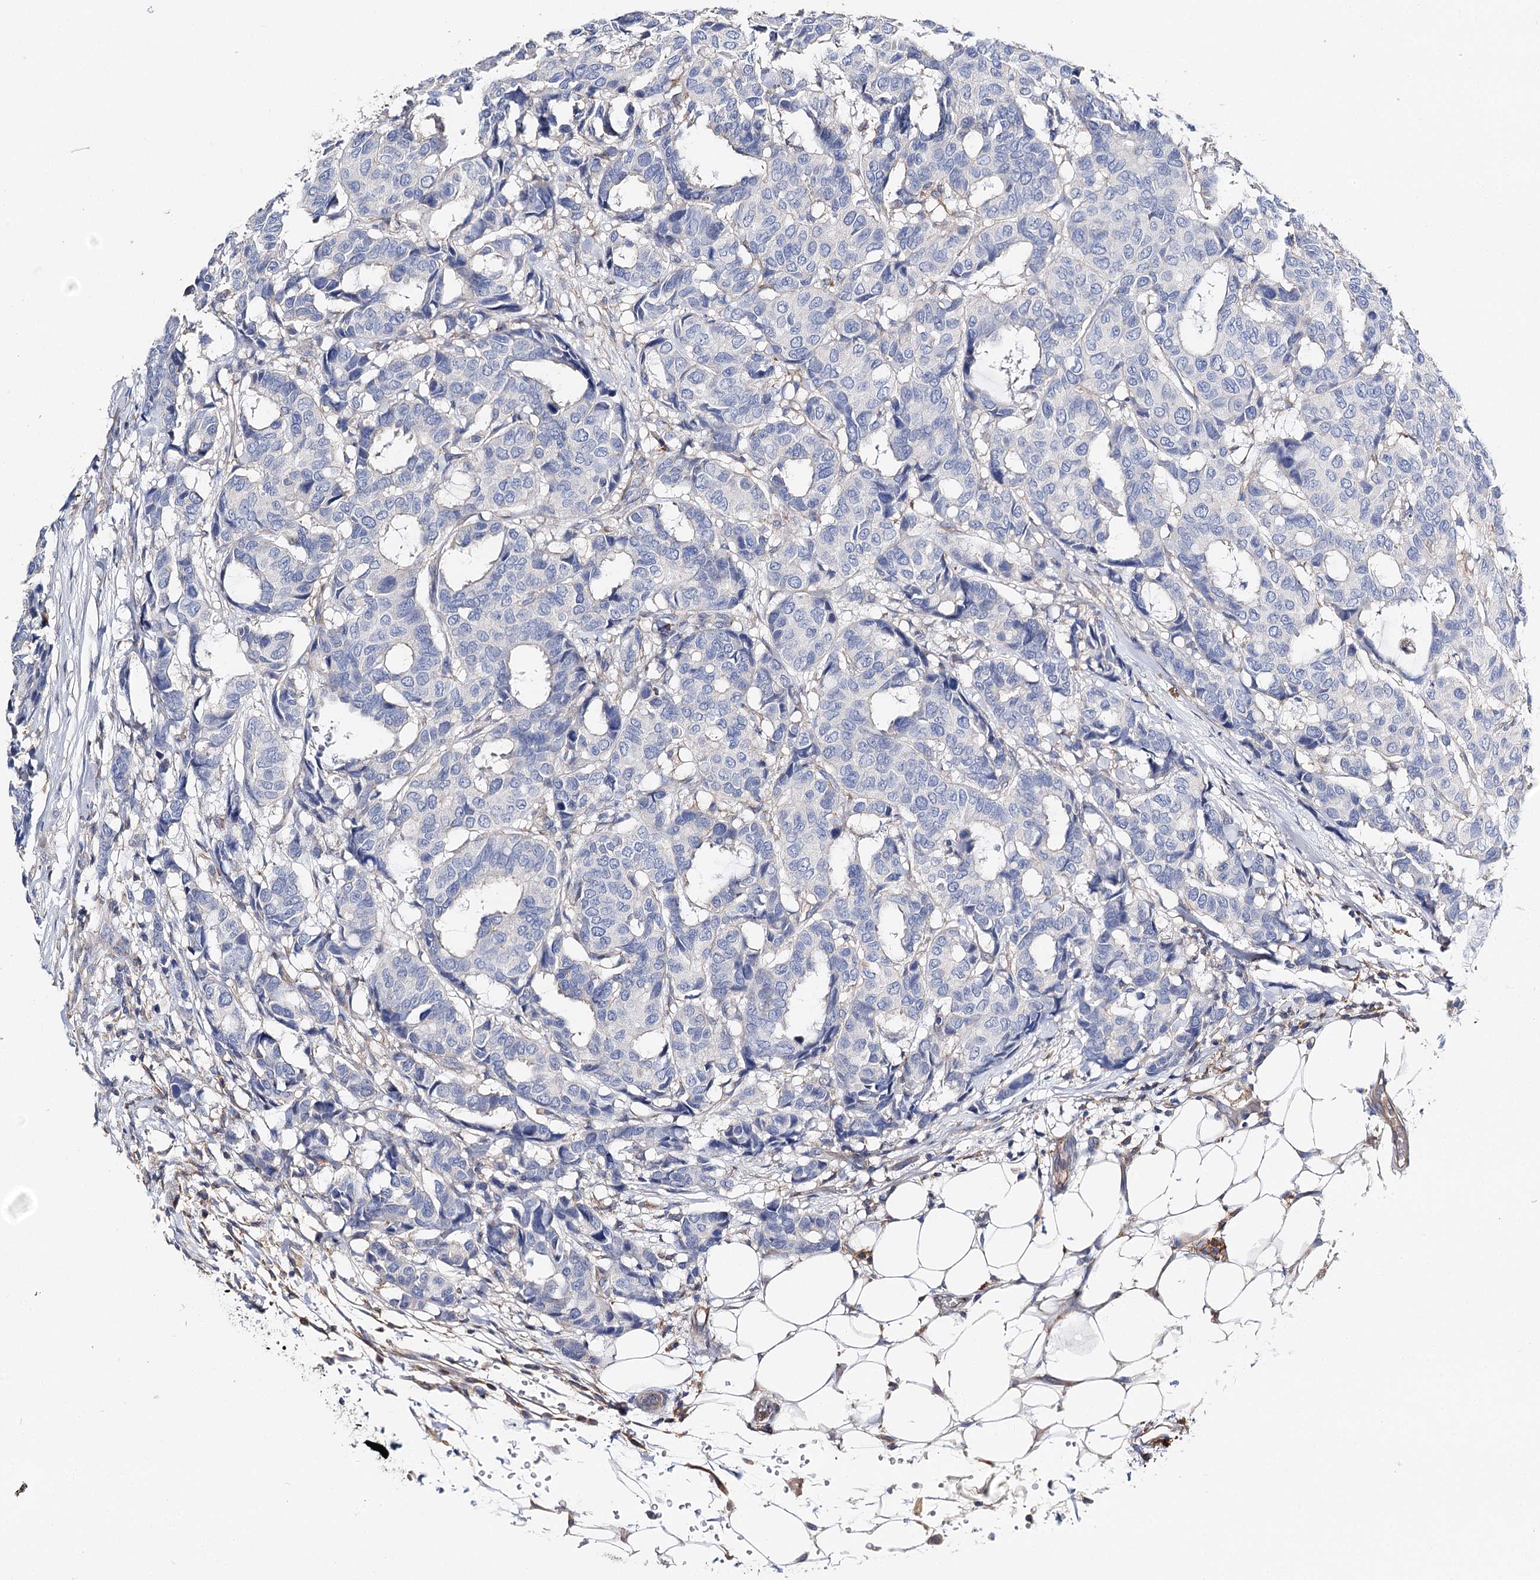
{"staining": {"intensity": "negative", "quantity": "none", "location": "none"}, "tissue": "breast cancer", "cell_type": "Tumor cells", "image_type": "cancer", "snomed": [{"axis": "morphology", "description": "Duct carcinoma"}, {"axis": "topography", "description": "Breast"}], "caption": "DAB (3,3'-diaminobenzidine) immunohistochemical staining of breast cancer reveals no significant expression in tumor cells.", "gene": "EPYC", "patient": {"sex": "female", "age": 87}}